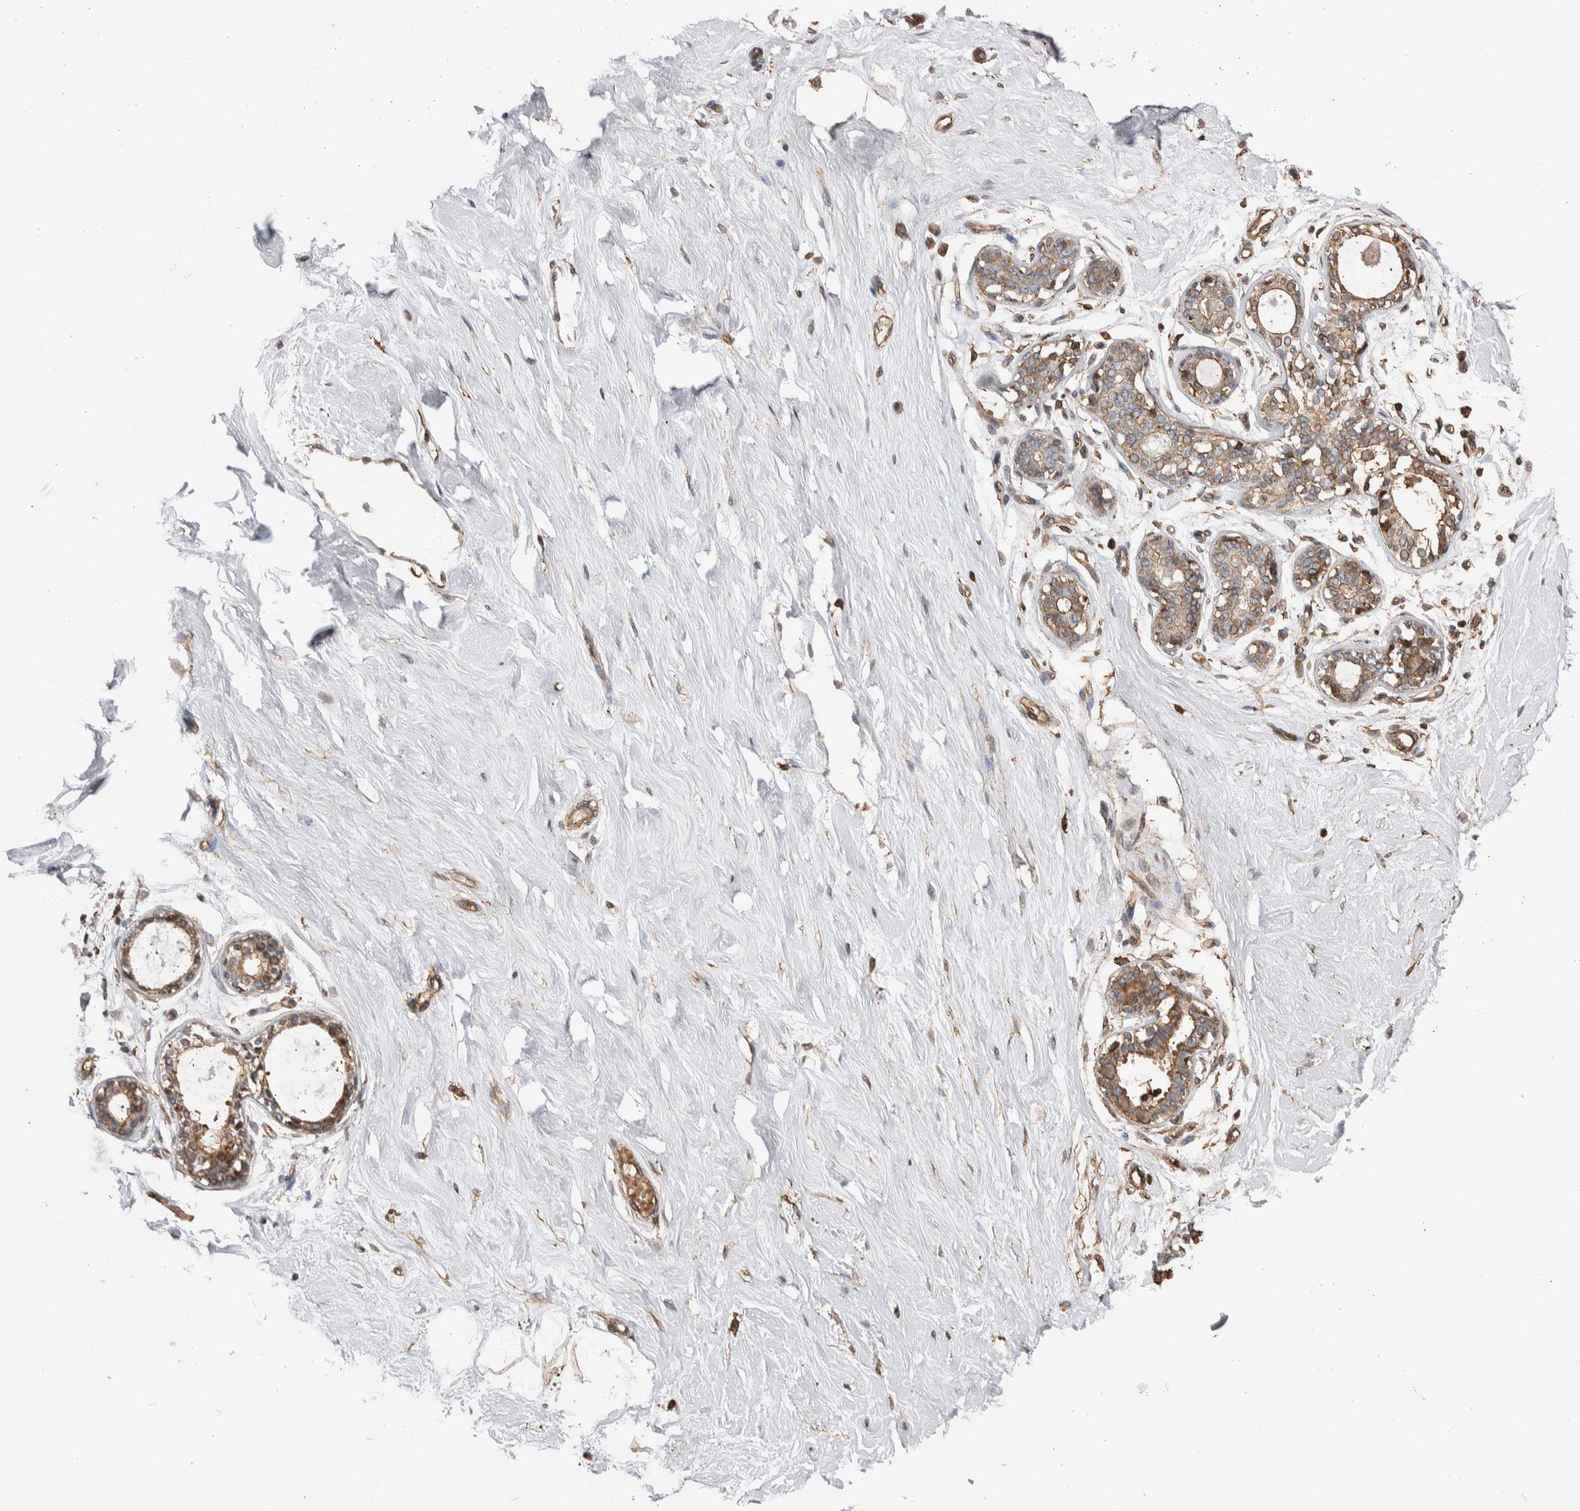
{"staining": {"intensity": "weak", "quantity": "25%-75%", "location": "cytoplasmic/membranous"}, "tissue": "breast", "cell_type": "Adipocytes", "image_type": "normal", "snomed": [{"axis": "morphology", "description": "Normal tissue, NOS"}, {"axis": "topography", "description": "Breast"}], "caption": "A low amount of weak cytoplasmic/membranous positivity is appreciated in about 25%-75% of adipocytes in normal breast. (Brightfield microscopy of DAB IHC at high magnification).", "gene": "ENPP2", "patient": {"sex": "female", "age": 23}}